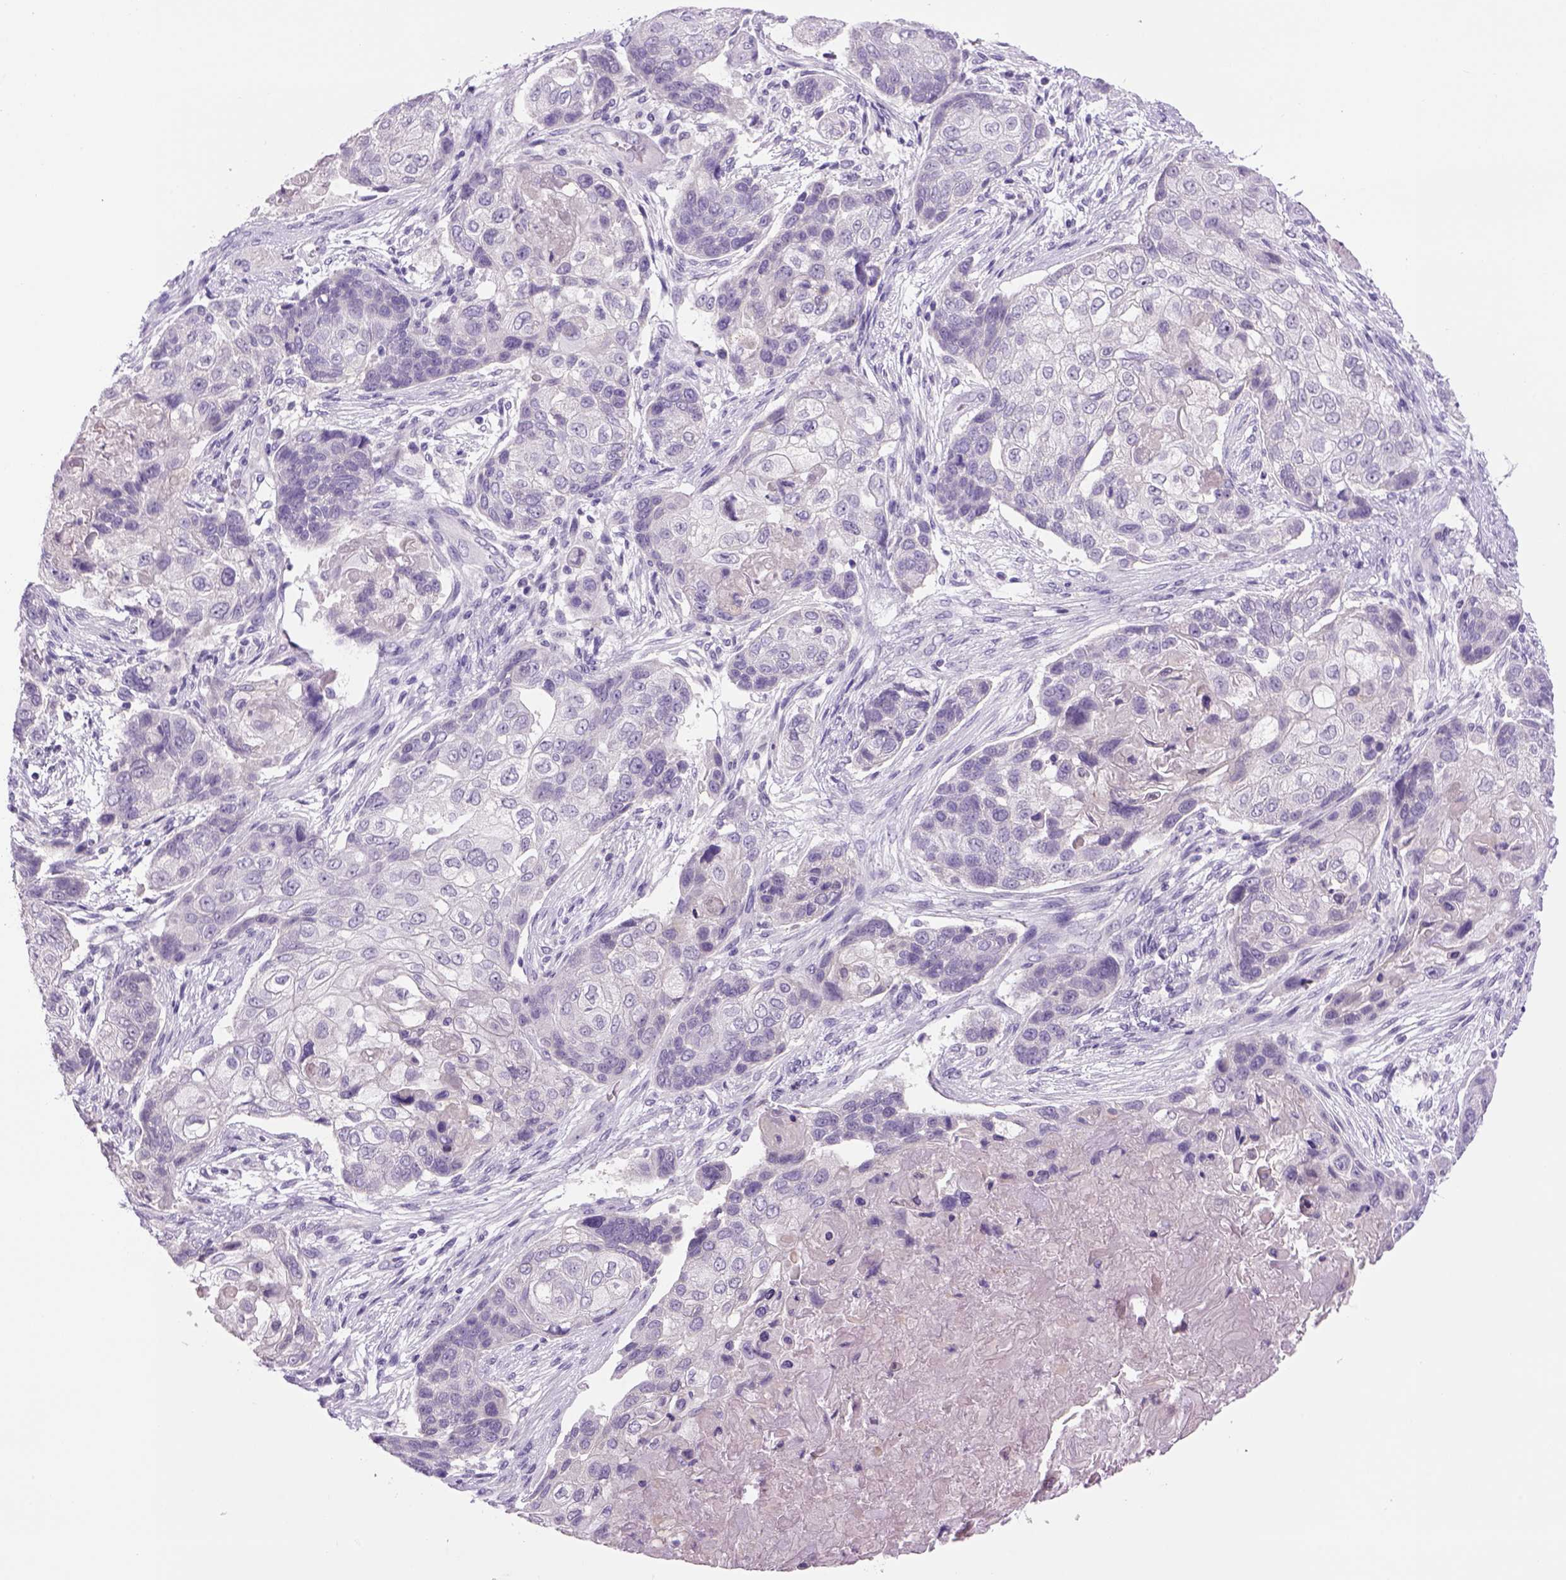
{"staining": {"intensity": "negative", "quantity": "none", "location": "none"}, "tissue": "lung cancer", "cell_type": "Tumor cells", "image_type": "cancer", "snomed": [{"axis": "morphology", "description": "Squamous cell carcinoma, NOS"}, {"axis": "topography", "description": "Lung"}], "caption": "DAB immunohistochemical staining of human lung cancer shows no significant expression in tumor cells.", "gene": "DBH", "patient": {"sex": "male", "age": 69}}